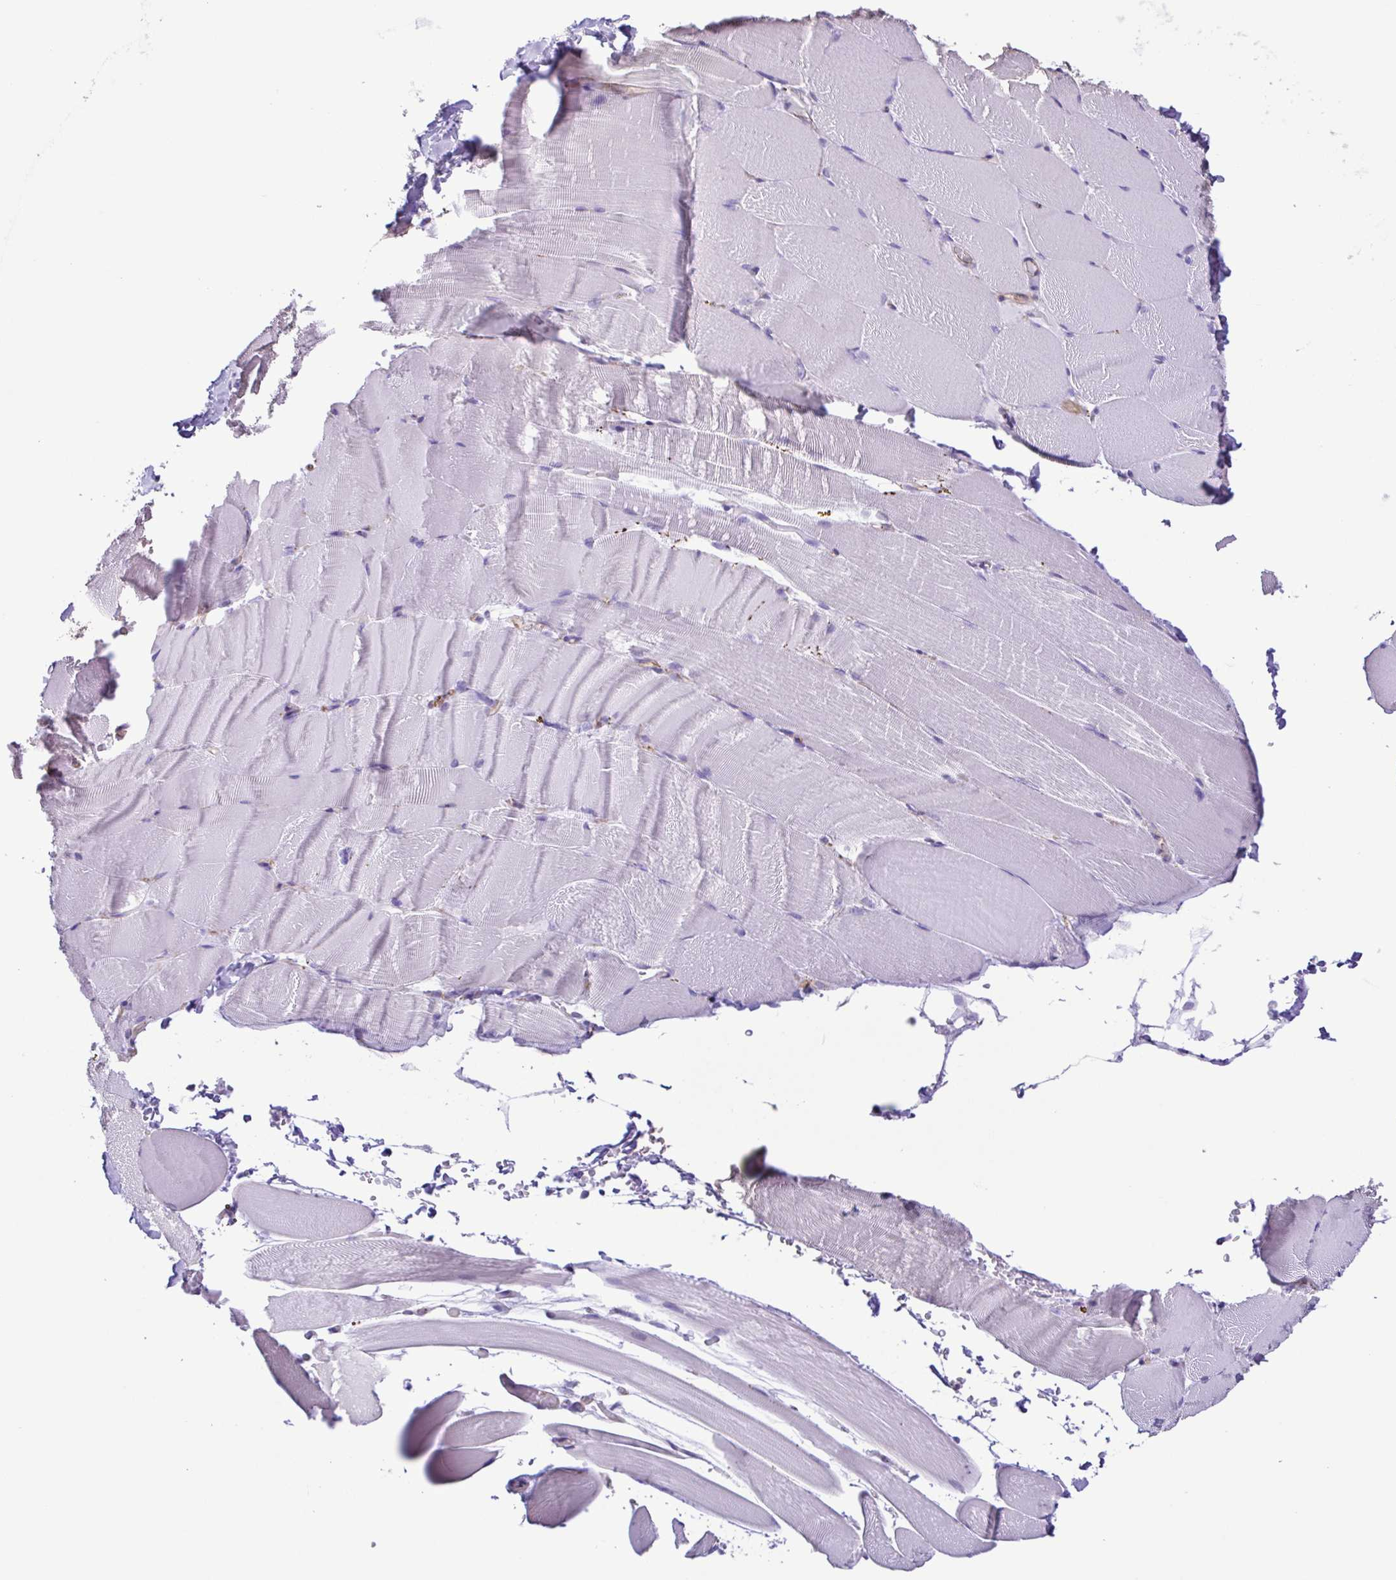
{"staining": {"intensity": "negative", "quantity": "none", "location": "none"}, "tissue": "skeletal muscle", "cell_type": "Myocytes", "image_type": "normal", "snomed": [{"axis": "morphology", "description": "Normal tissue, NOS"}, {"axis": "topography", "description": "Skeletal muscle"}], "caption": "High power microscopy image of an IHC histopathology image of normal skeletal muscle, revealing no significant expression in myocytes.", "gene": "FLT1", "patient": {"sex": "female", "age": 37}}